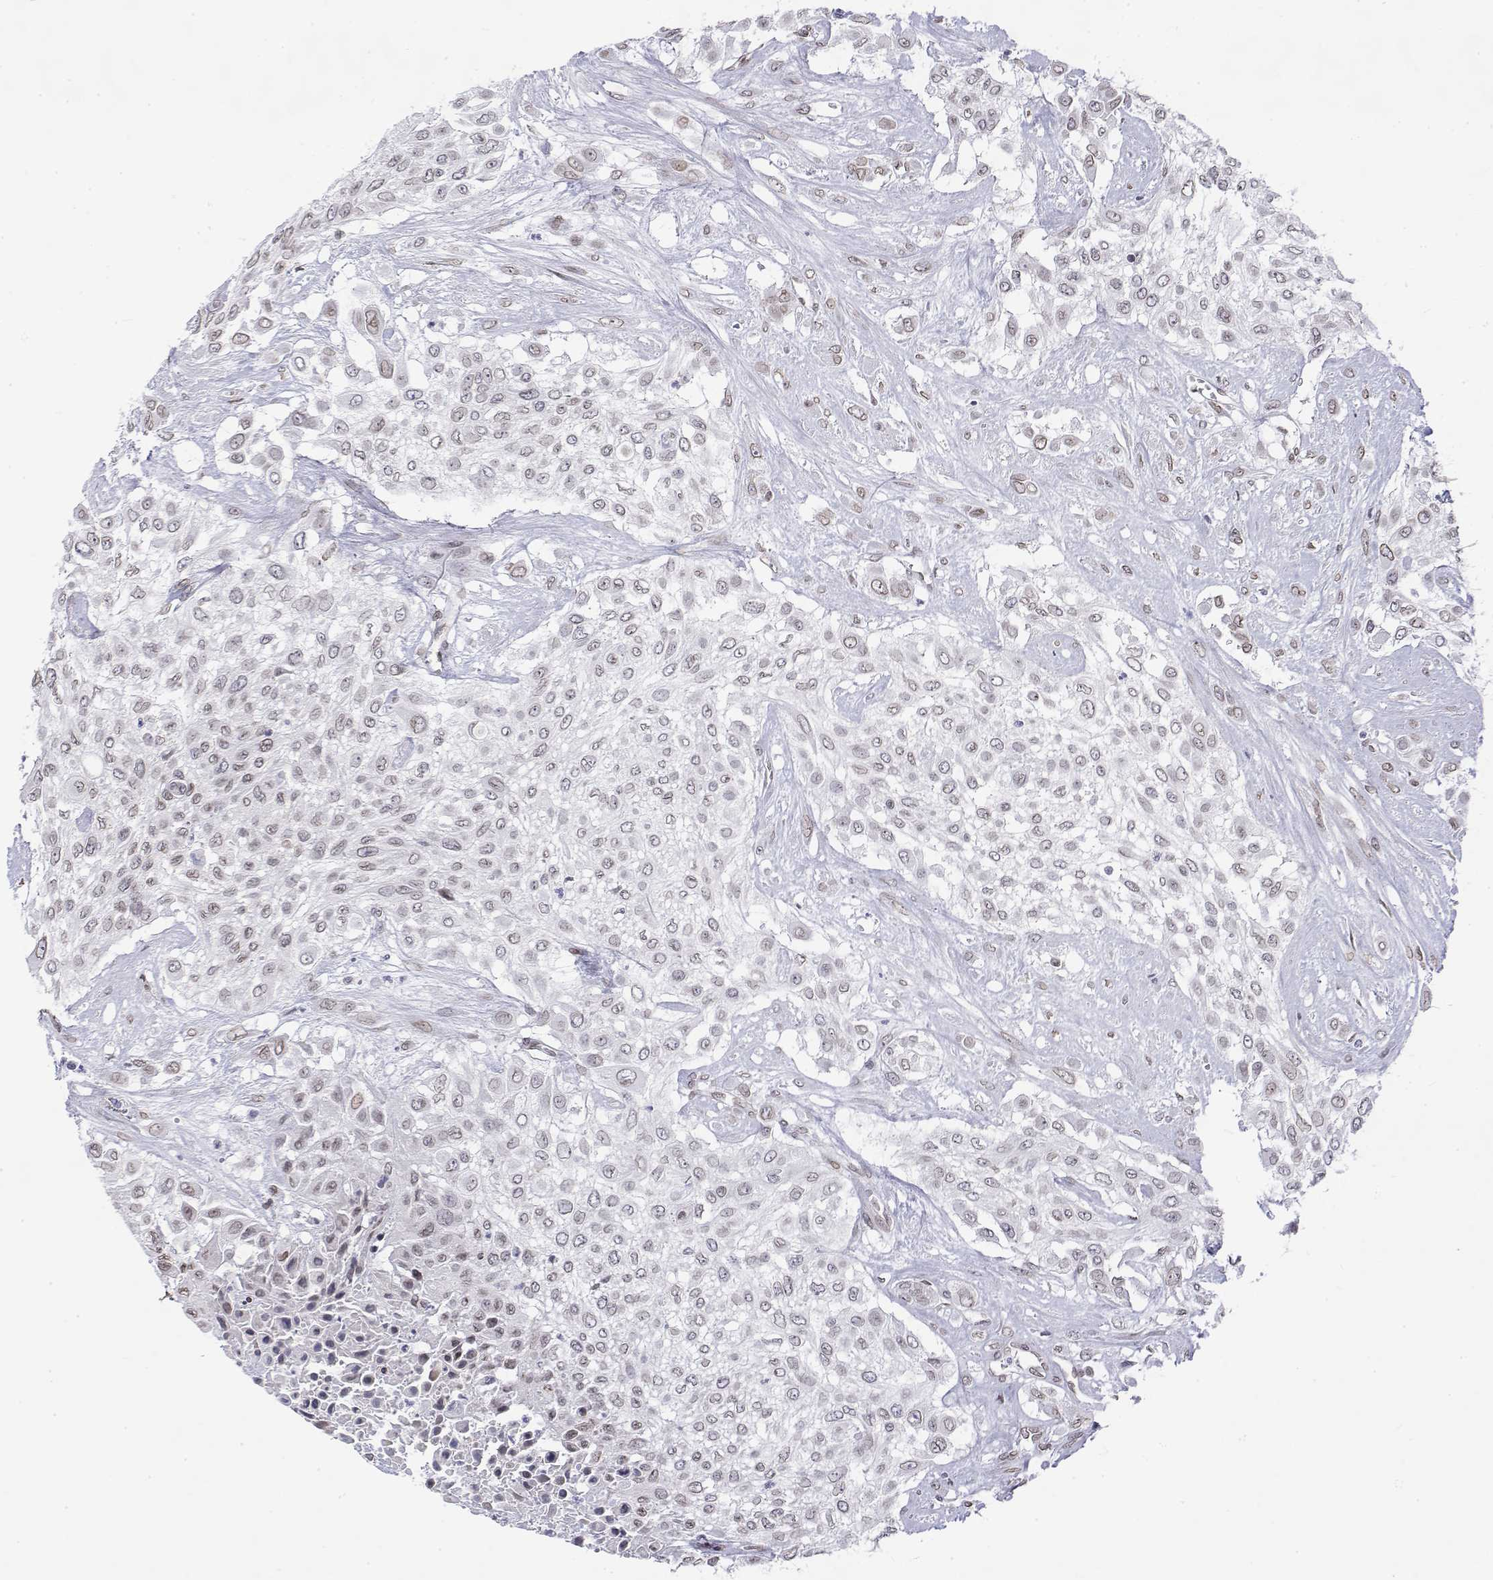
{"staining": {"intensity": "weak", "quantity": "25%-75%", "location": "nuclear"}, "tissue": "urothelial cancer", "cell_type": "Tumor cells", "image_type": "cancer", "snomed": [{"axis": "morphology", "description": "Urothelial carcinoma, High grade"}, {"axis": "topography", "description": "Urinary bladder"}], "caption": "A micrograph of high-grade urothelial carcinoma stained for a protein exhibits weak nuclear brown staining in tumor cells. (Stains: DAB in brown, nuclei in blue, Microscopy: brightfield microscopy at high magnification).", "gene": "ZNF532", "patient": {"sex": "male", "age": 57}}